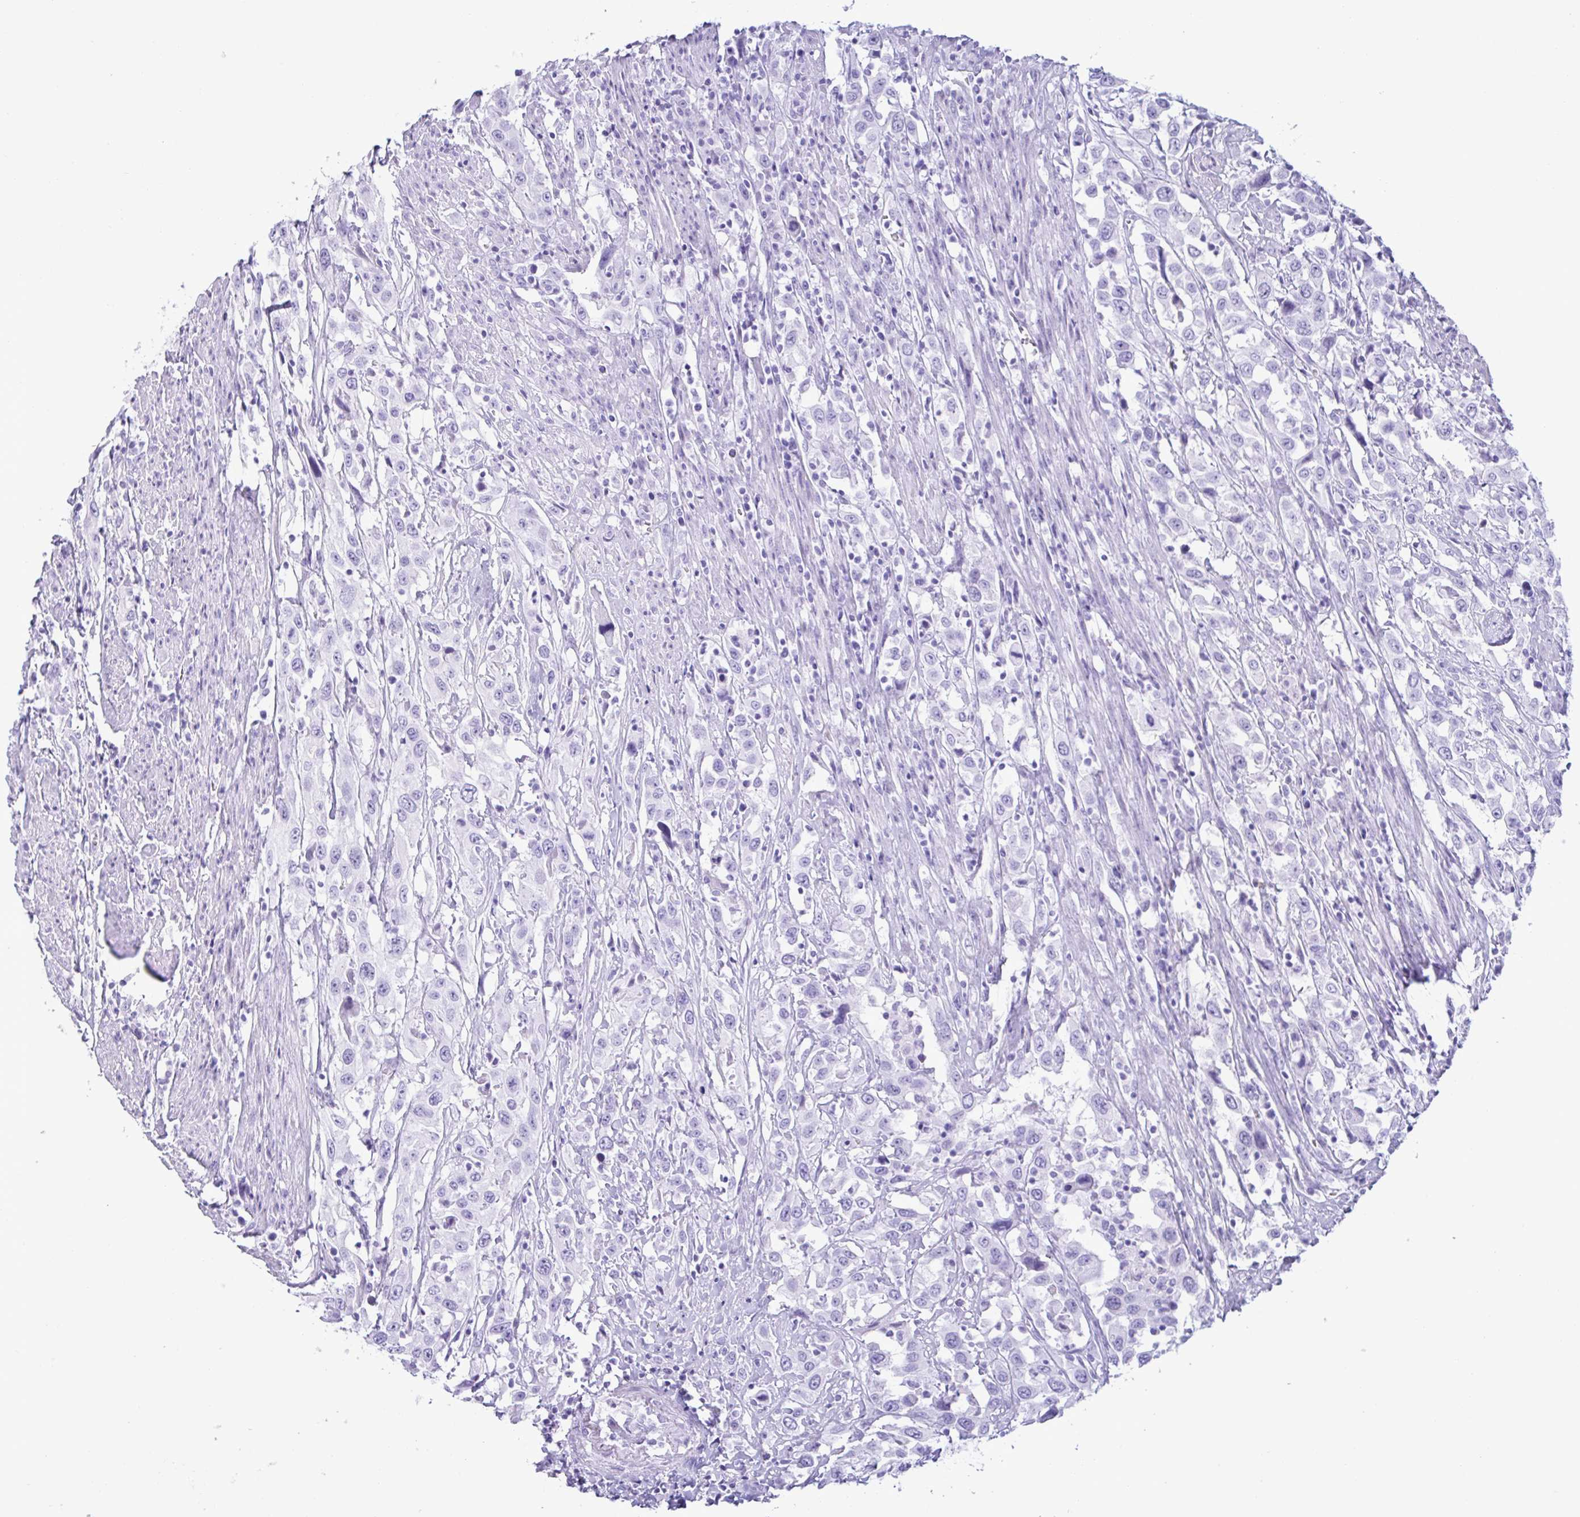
{"staining": {"intensity": "negative", "quantity": "none", "location": "none"}, "tissue": "urothelial cancer", "cell_type": "Tumor cells", "image_type": "cancer", "snomed": [{"axis": "morphology", "description": "Urothelial carcinoma, High grade"}, {"axis": "topography", "description": "Urinary bladder"}], "caption": "Photomicrograph shows no protein expression in tumor cells of high-grade urothelial carcinoma tissue.", "gene": "MRGPRG", "patient": {"sex": "male", "age": 61}}